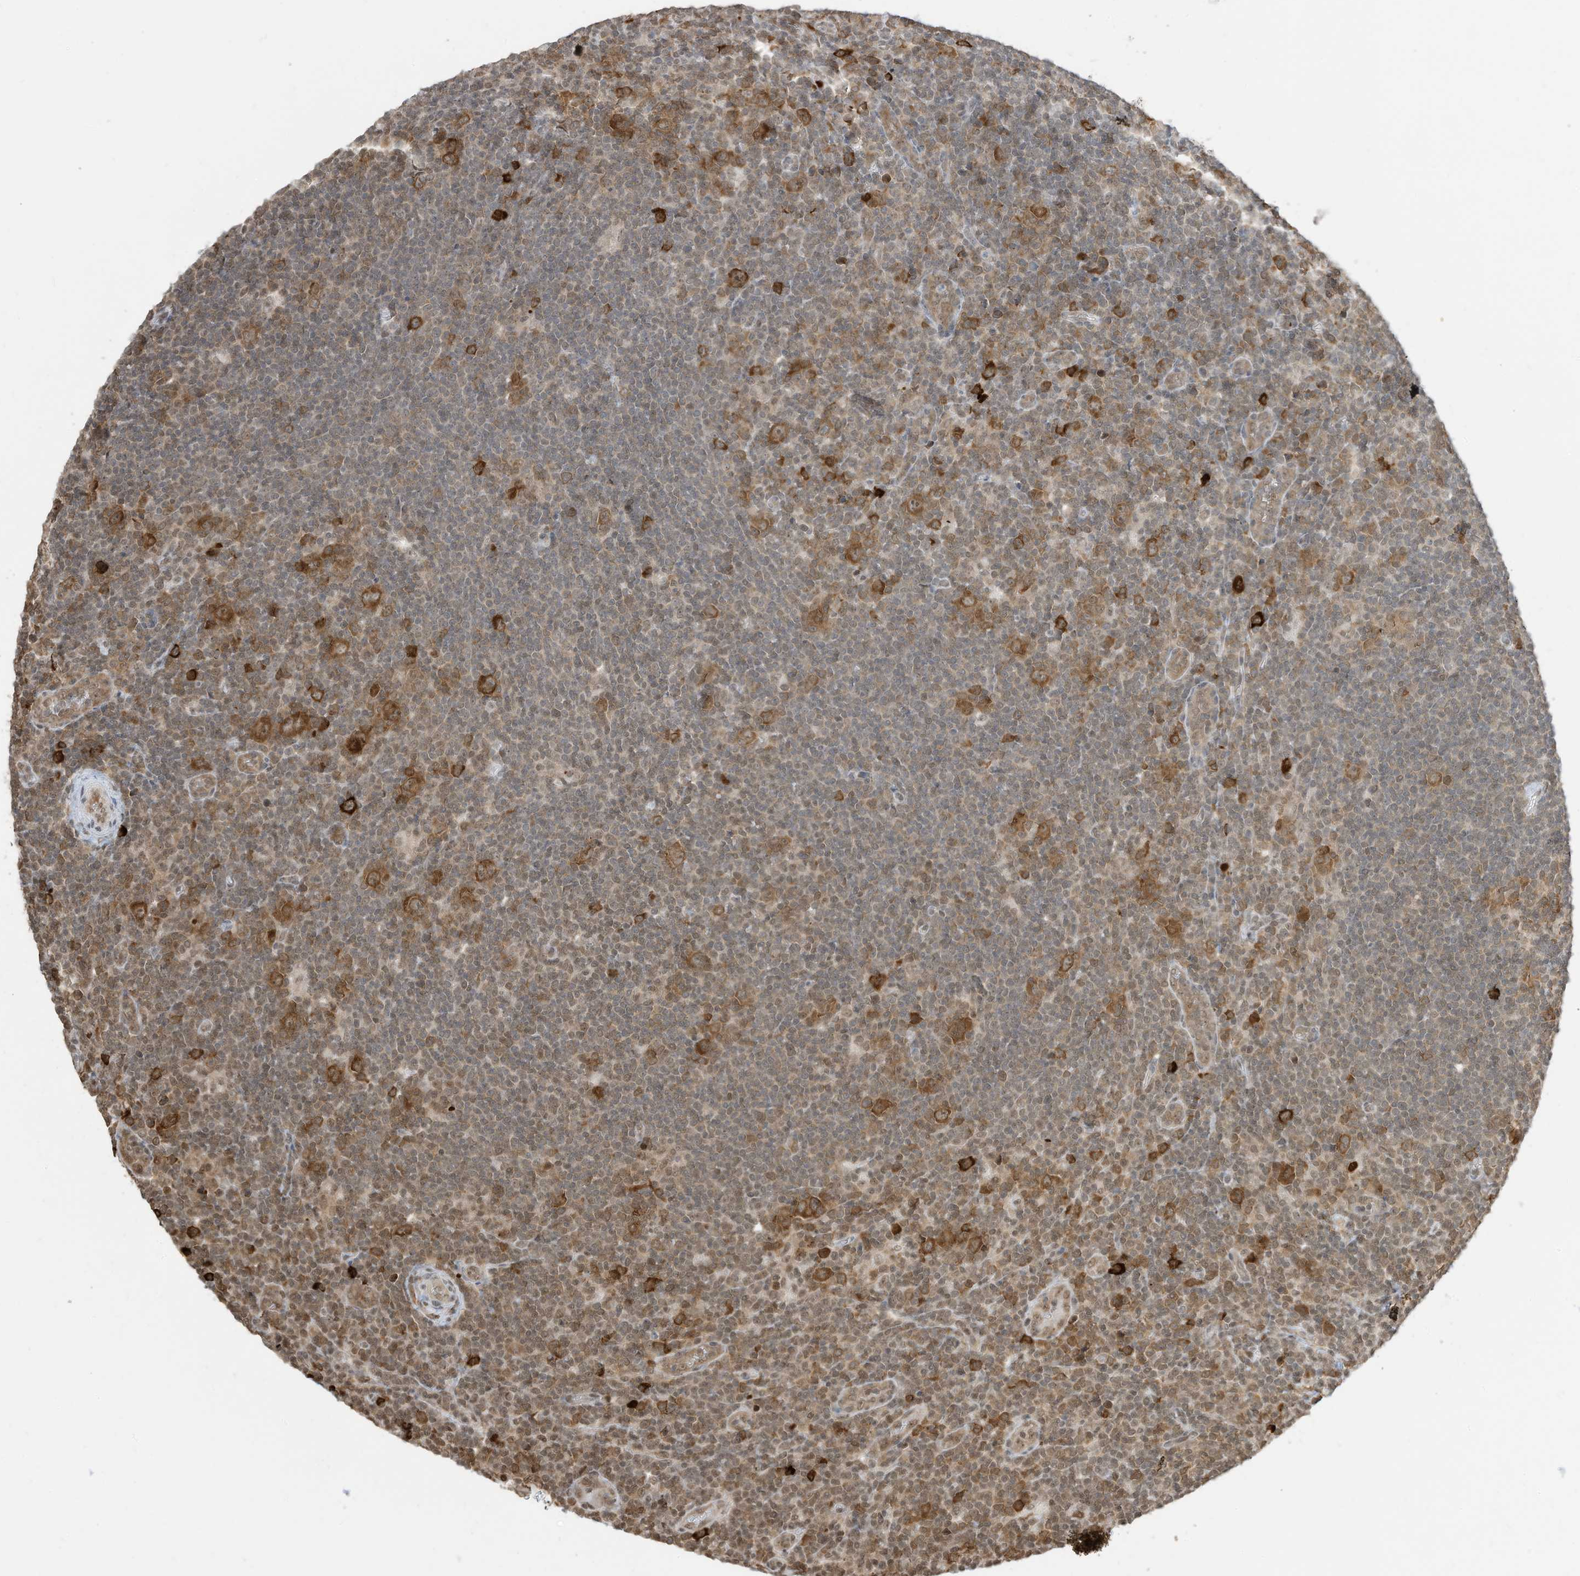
{"staining": {"intensity": "strong", "quantity": ">75%", "location": "cytoplasmic/membranous"}, "tissue": "lymphoma", "cell_type": "Tumor cells", "image_type": "cancer", "snomed": [{"axis": "morphology", "description": "Hodgkin's disease, NOS"}, {"axis": "topography", "description": "Lymph node"}], "caption": "The histopathology image demonstrates staining of lymphoma, revealing strong cytoplasmic/membranous protein staining (brown color) within tumor cells.", "gene": "ZNF195", "patient": {"sex": "female", "age": 57}}